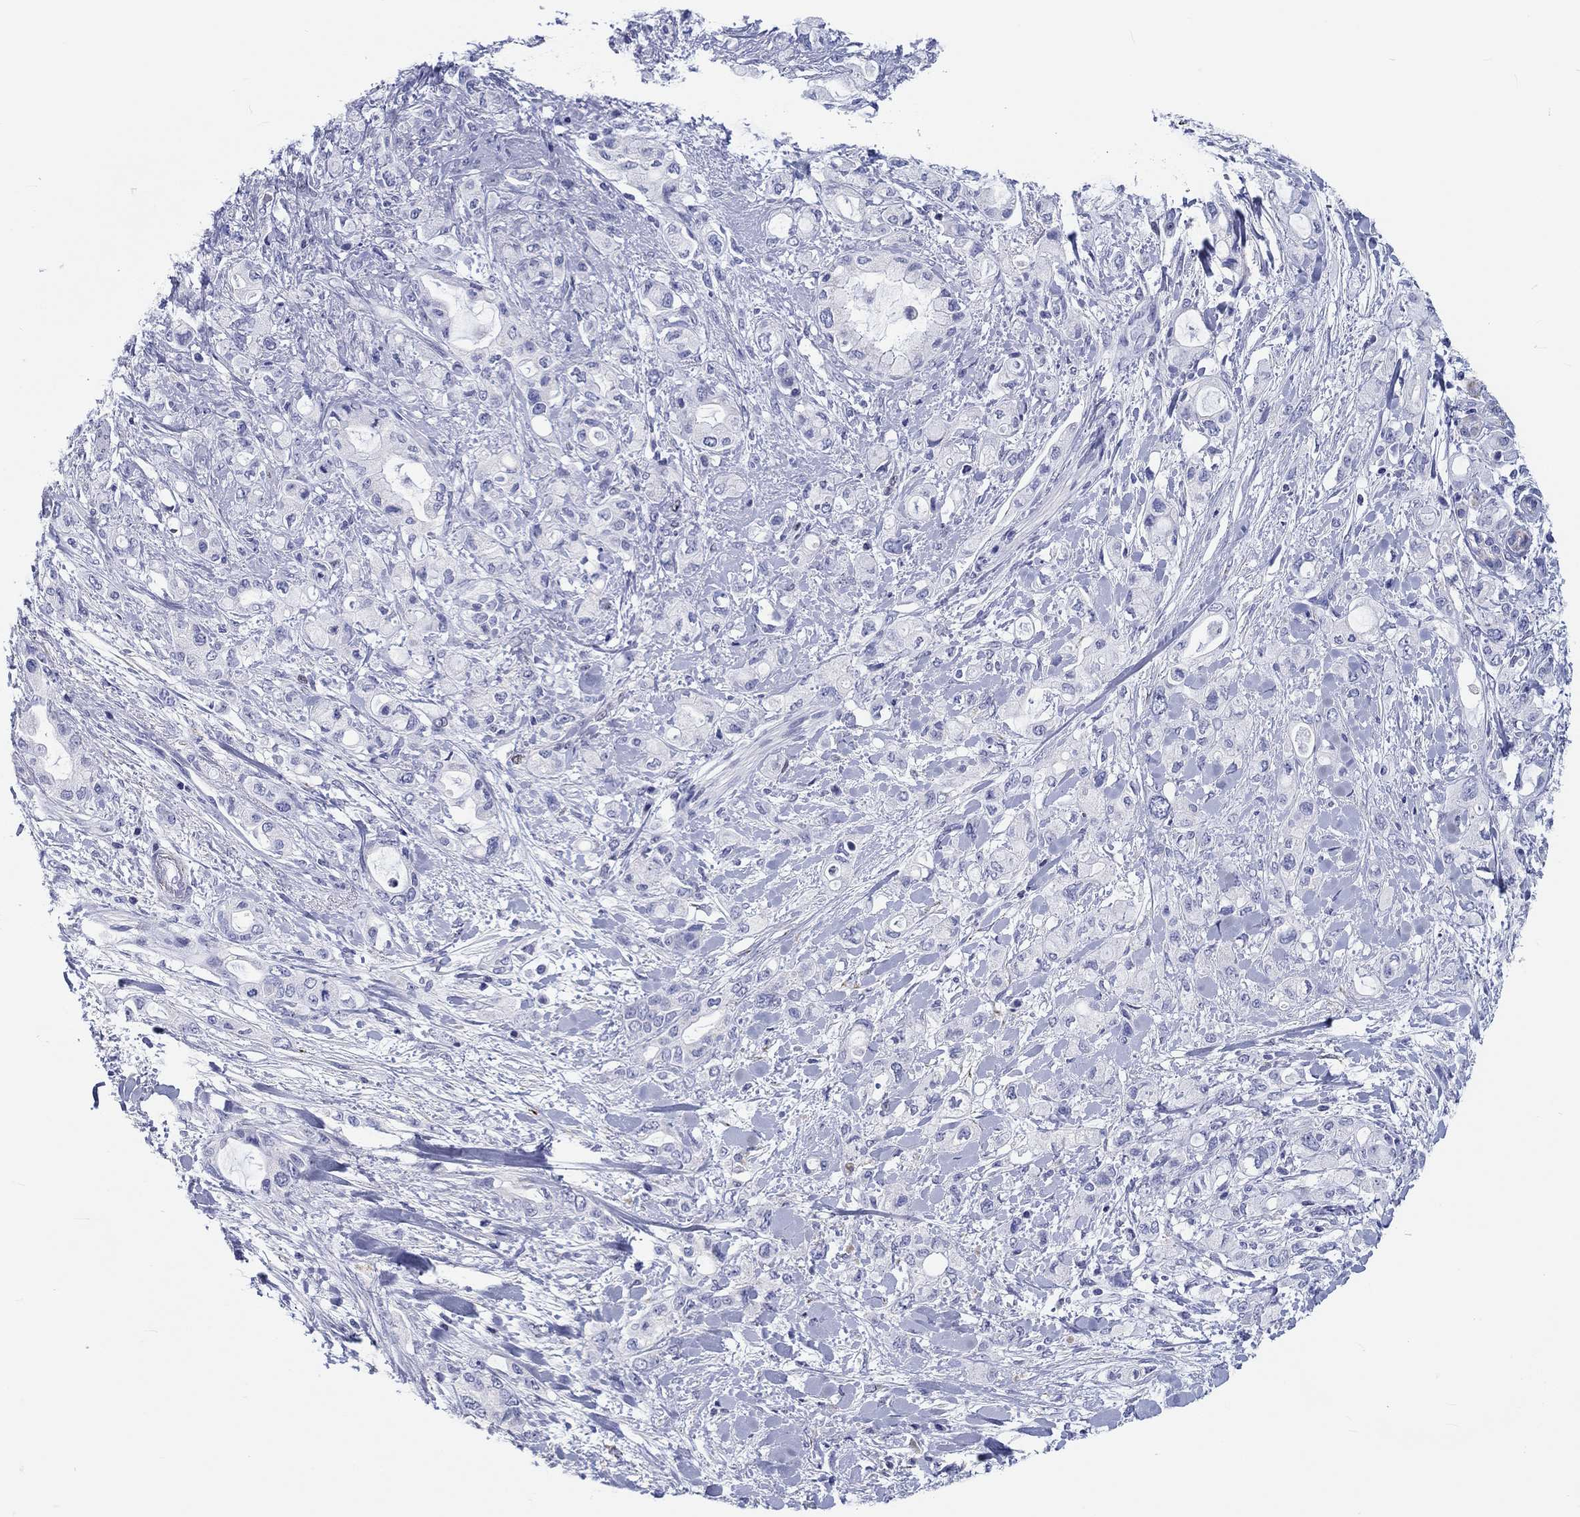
{"staining": {"intensity": "negative", "quantity": "none", "location": "none"}, "tissue": "pancreatic cancer", "cell_type": "Tumor cells", "image_type": "cancer", "snomed": [{"axis": "morphology", "description": "Adenocarcinoma, NOS"}, {"axis": "topography", "description": "Pancreas"}], "caption": "The photomicrograph displays no staining of tumor cells in pancreatic adenocarcinoma.", "gene": "H1-1", "patient": {"sex": "female", "age": 56}}